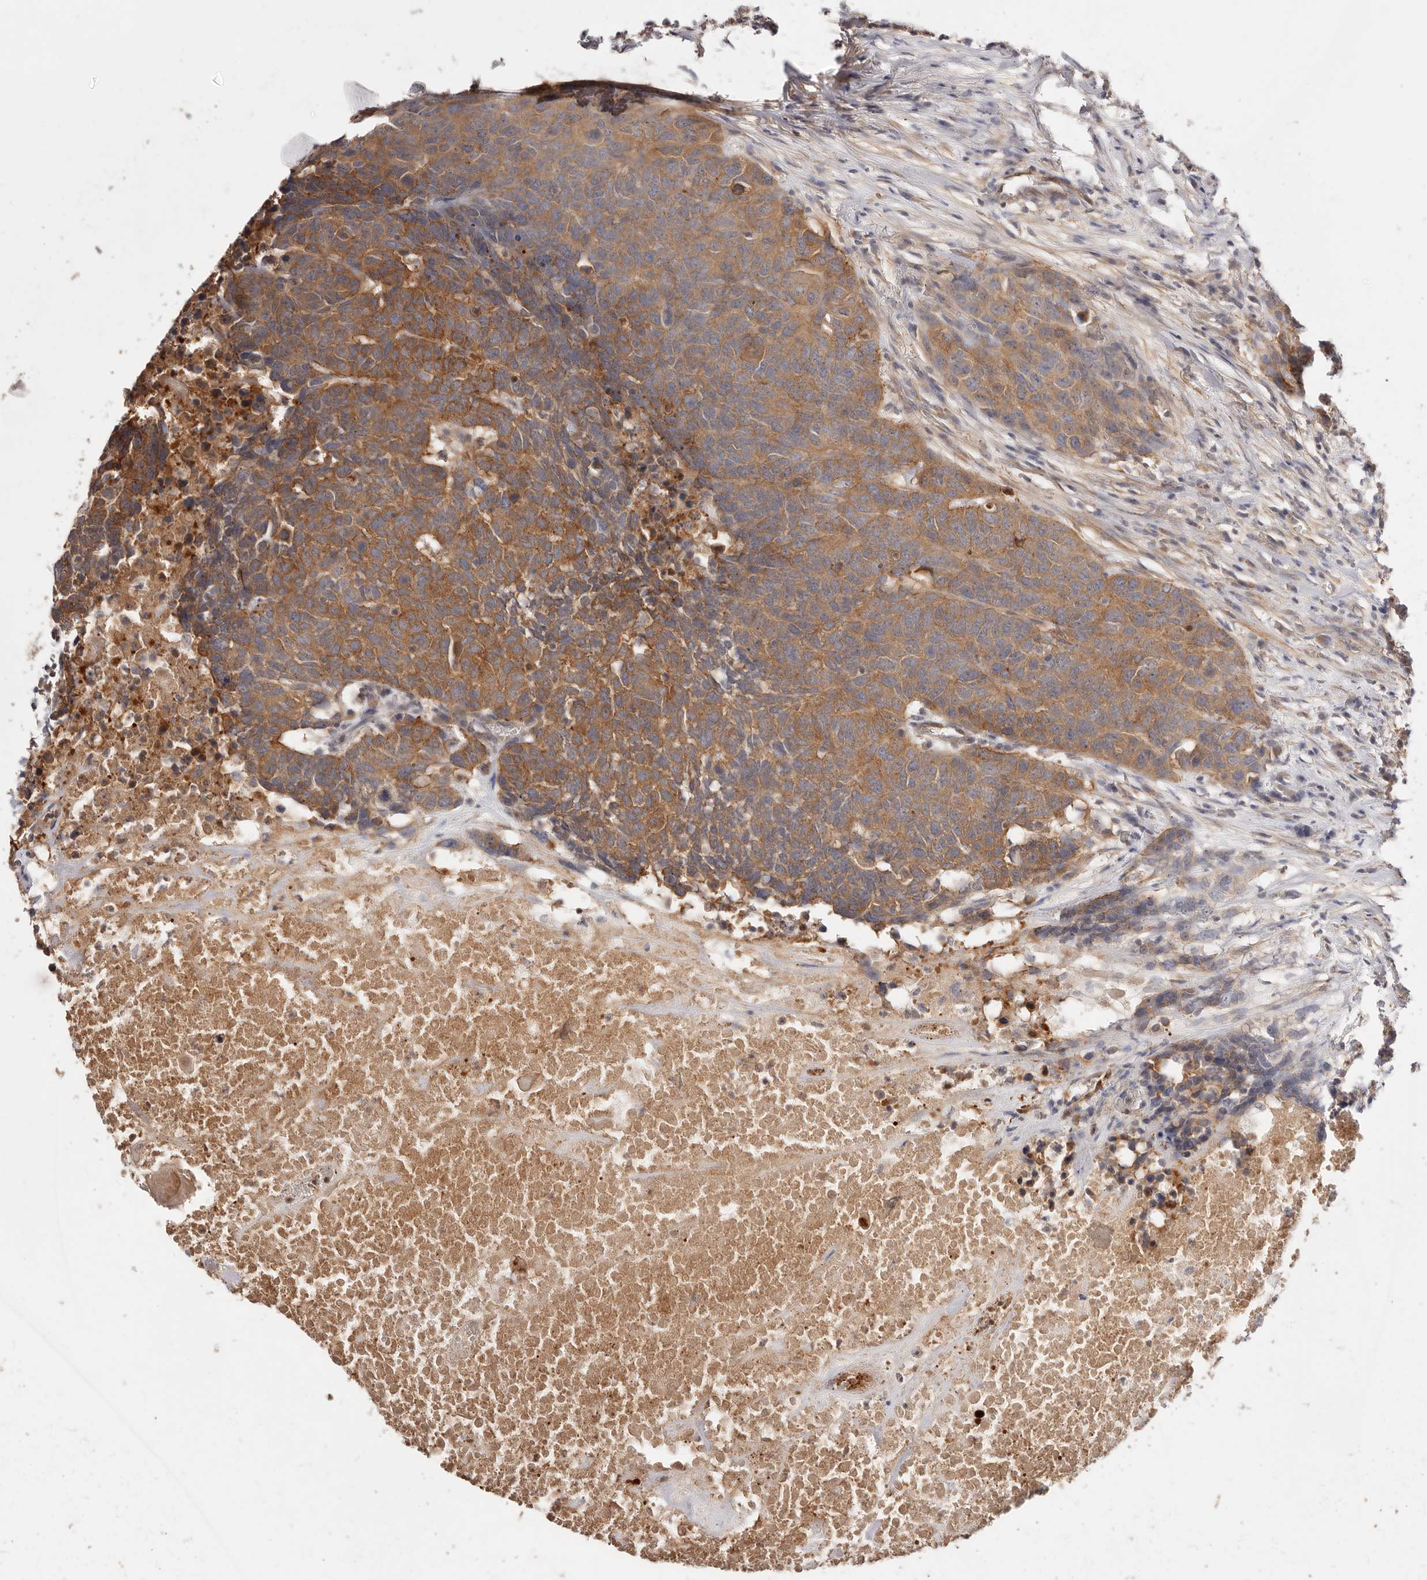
{"staining": {"intensity": "moderate", "quantity": ">75%", "location": "cytoplasmic/membranous"}, "tissue": "head and neck cancer", "cell_type": "Tumor cells", "image_type": "cancer", "snomed": [{"axis": "morphology", "description": "Squamous cell carcinoma, NOS"}, {"axis": "topography", "description": "Head-Neck"}], "caption": "Immunohistochemistry histopathology image of neoplastic tissue: human head and neck cancer stained using IHC reveals medium levels of moderate protein expression localized specifically in the cytoplasmic/membranous of tumor cells, appearing as a cytoplasmic/membranous brown color.", "gene": "SLC35B2", "patient": {"sex": "male", "age": 66}}